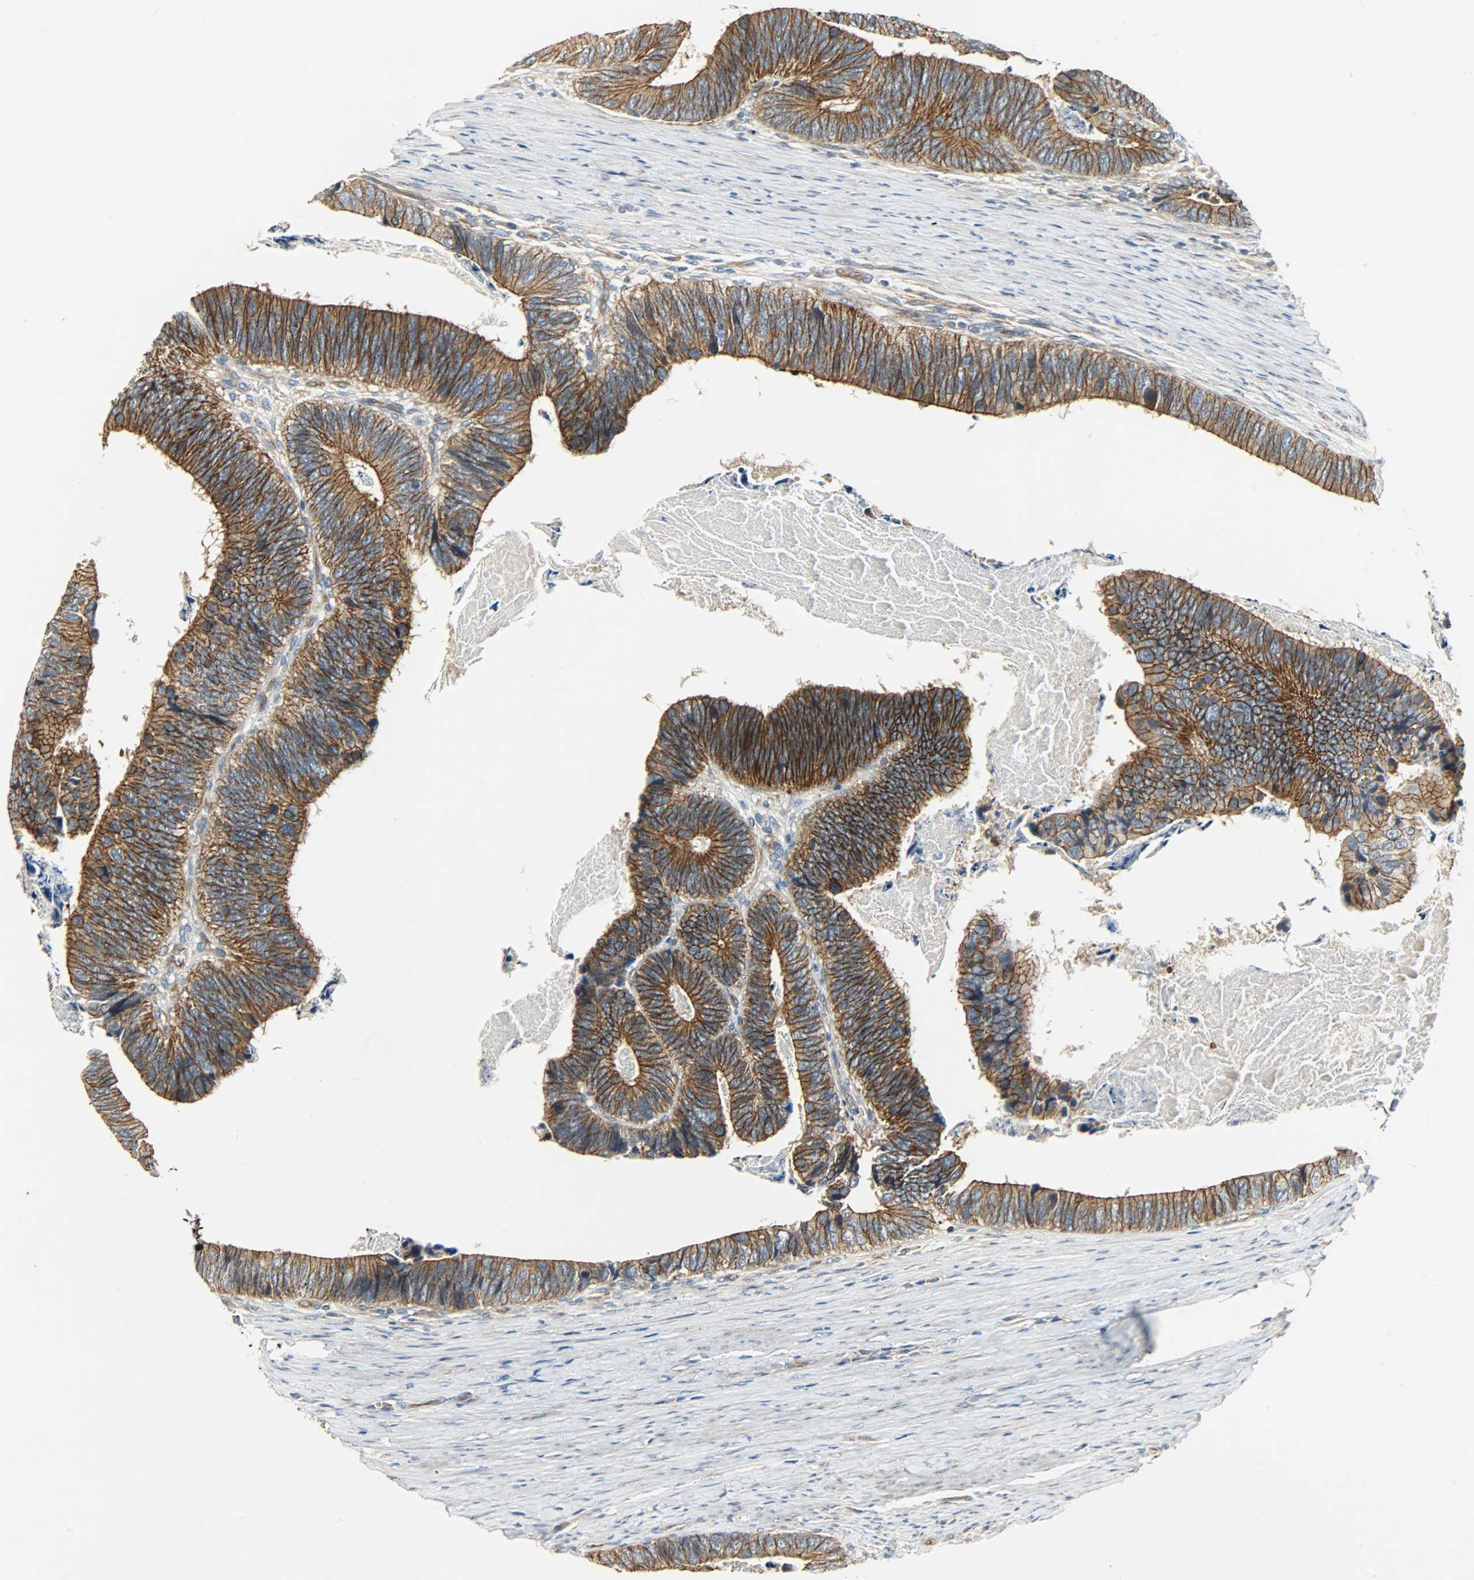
{"staining": {"intensity": "moderate", "quantity": ">75%", "location": "cytoplasmic/membranous"}, "tissue": "colorectal cancer", "cell_type": "Tumor cells", "image_type": "cancer", "snomed": [{"axis": "morphology", "description": "Adenocarcinoma, NOS"}, {"axis": "topography", "description": "Colon"}], "caption": "Human colorectal cancer (adenocarcinoma) stained for a protein (brown) displays moderate cytoplasmic/membranous positive positivity in about >75% of tumor cells.", "gene": "KIAA1217", "patient": {"sex": "male", "age": 72}}